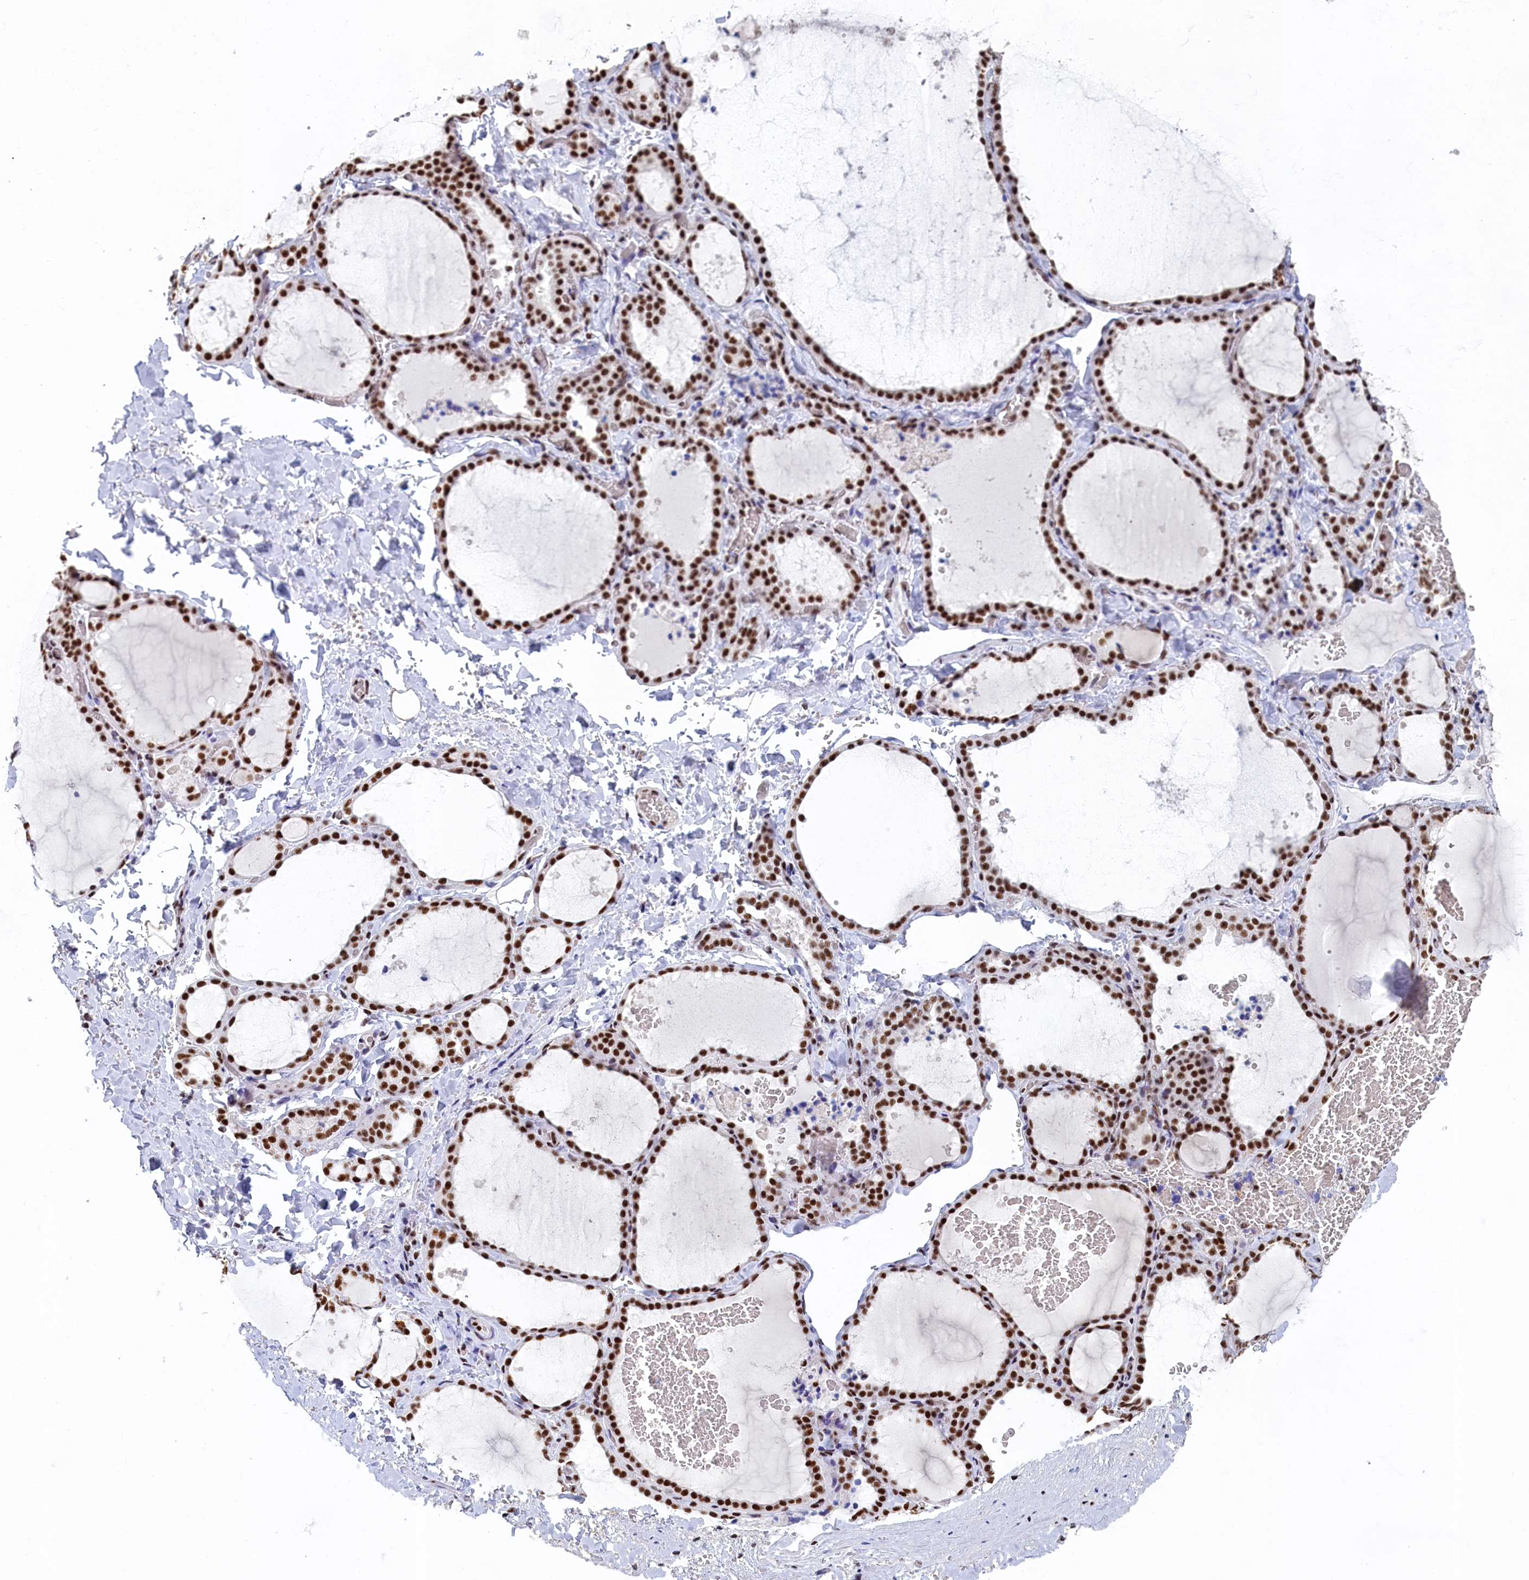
{"staining": {"intensity": "moderate", "quantity": "25%-75%", "location": "nuclear"}, "tissue": "thyroid gland", "cell_type": "Glandular cells", "image_type": "normal", "snomed": [{"axis": "morphology", "description": "Normal tissue, NOS"}, {"axis": "topography", "description": "Thyroid gland"}], "caption": "Thyroid gland stained for a protein displays moderate nuclear positivity in glandular cells. (DAB (3,3'-diaminobenzidine) IHC, brown staining for protein, blue staining for nuclei).", "gene": "MOSPD3", "patient": {"sex": "female", "age": 22}}